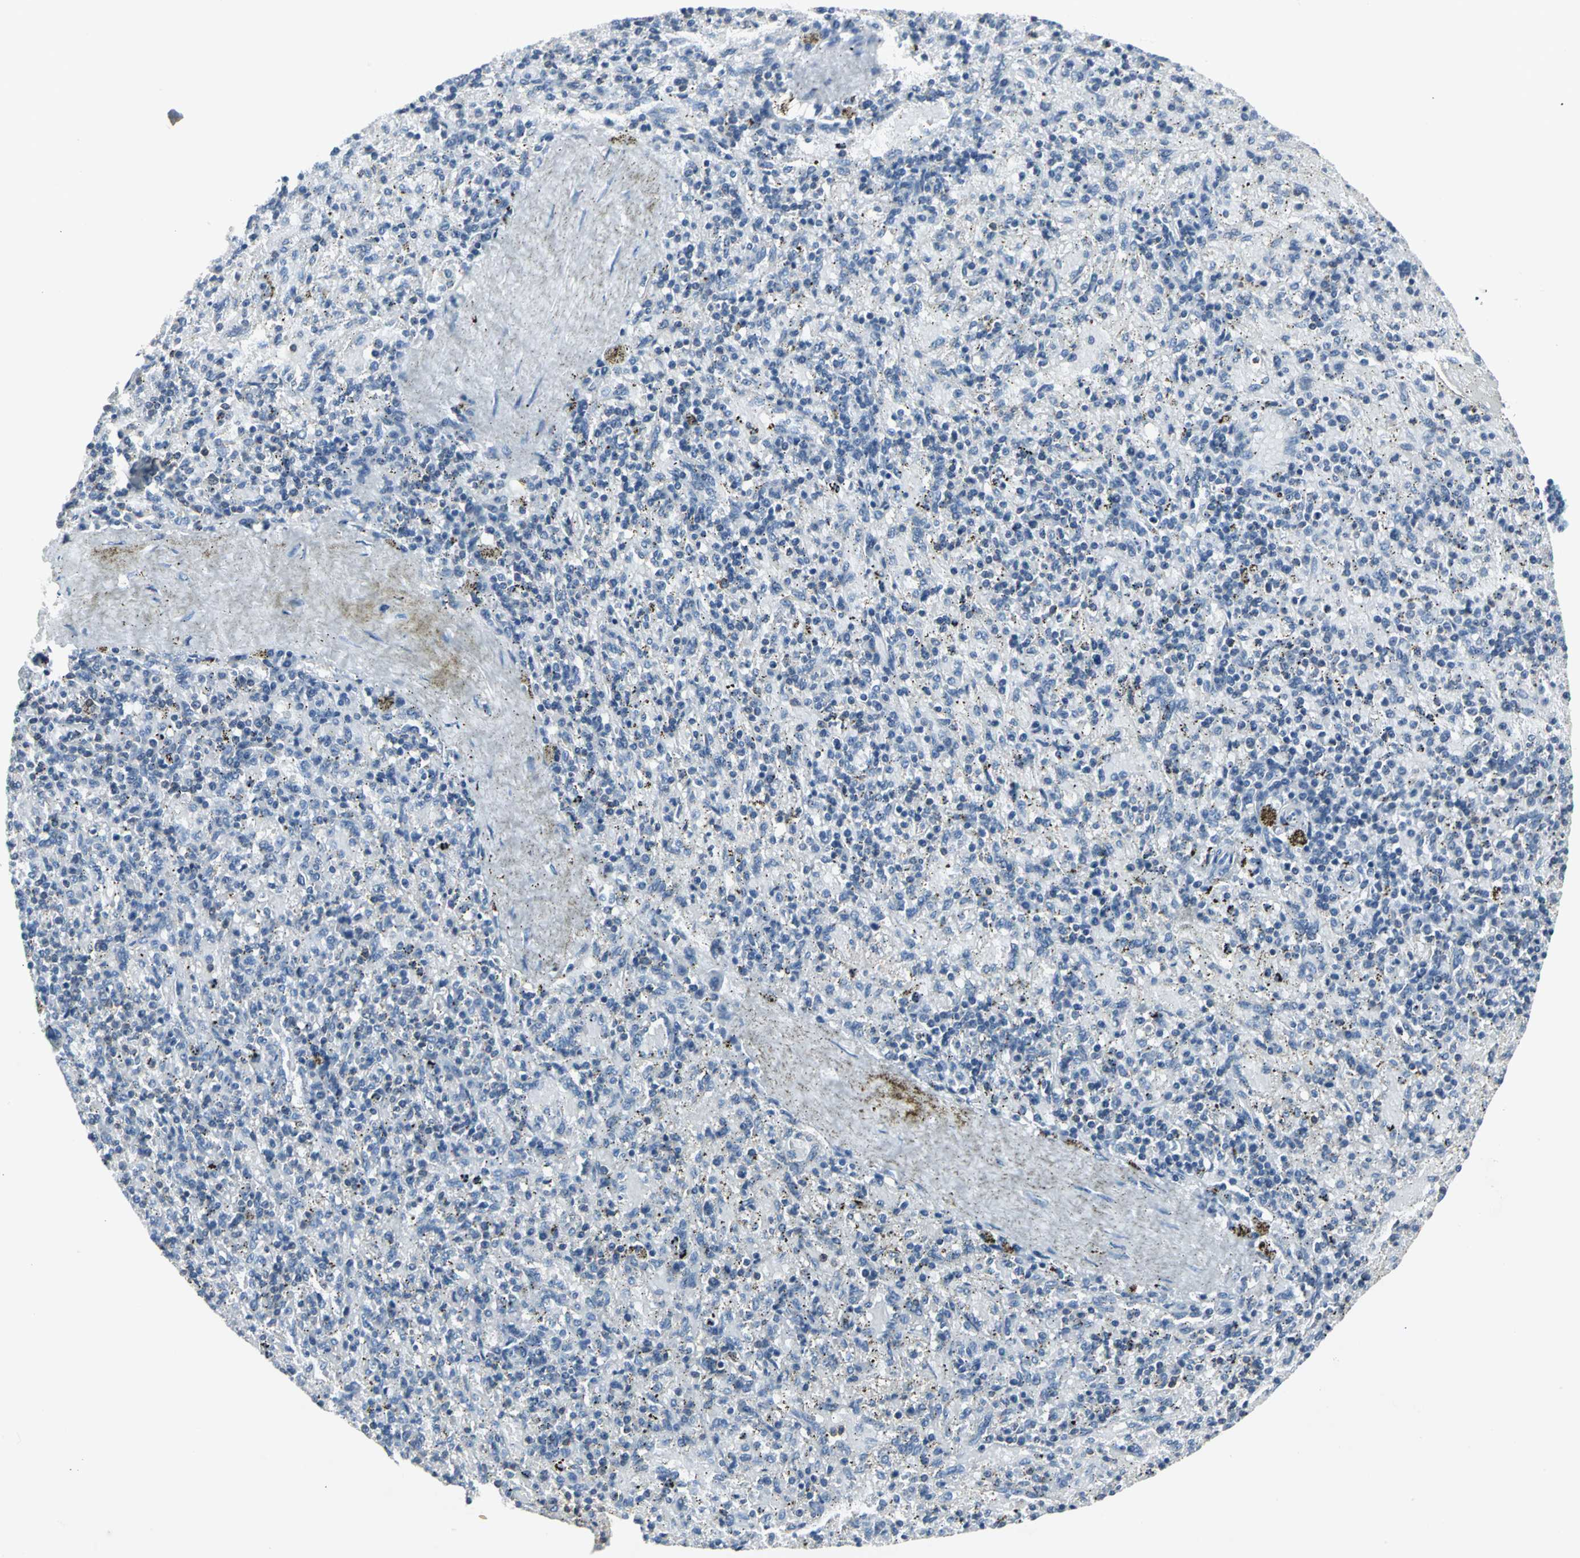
{"staining": {"intensity": "negative", "quantity": "none", "location": "none"}, "tissue": "spleen", "cell_type": "Cells in red pulp", "image_type": "normal", "snomed": [{"axis": "morphology", "description": "Normal tissue, NOS"}, {"axis": "topography", "description": "Spleen"}], "caption": "Spleen stained for a protein using IHC displays no expression cells in red pulp.", "gene": "IQGAP2", "patient": {"sex": "female", "age": 43}}